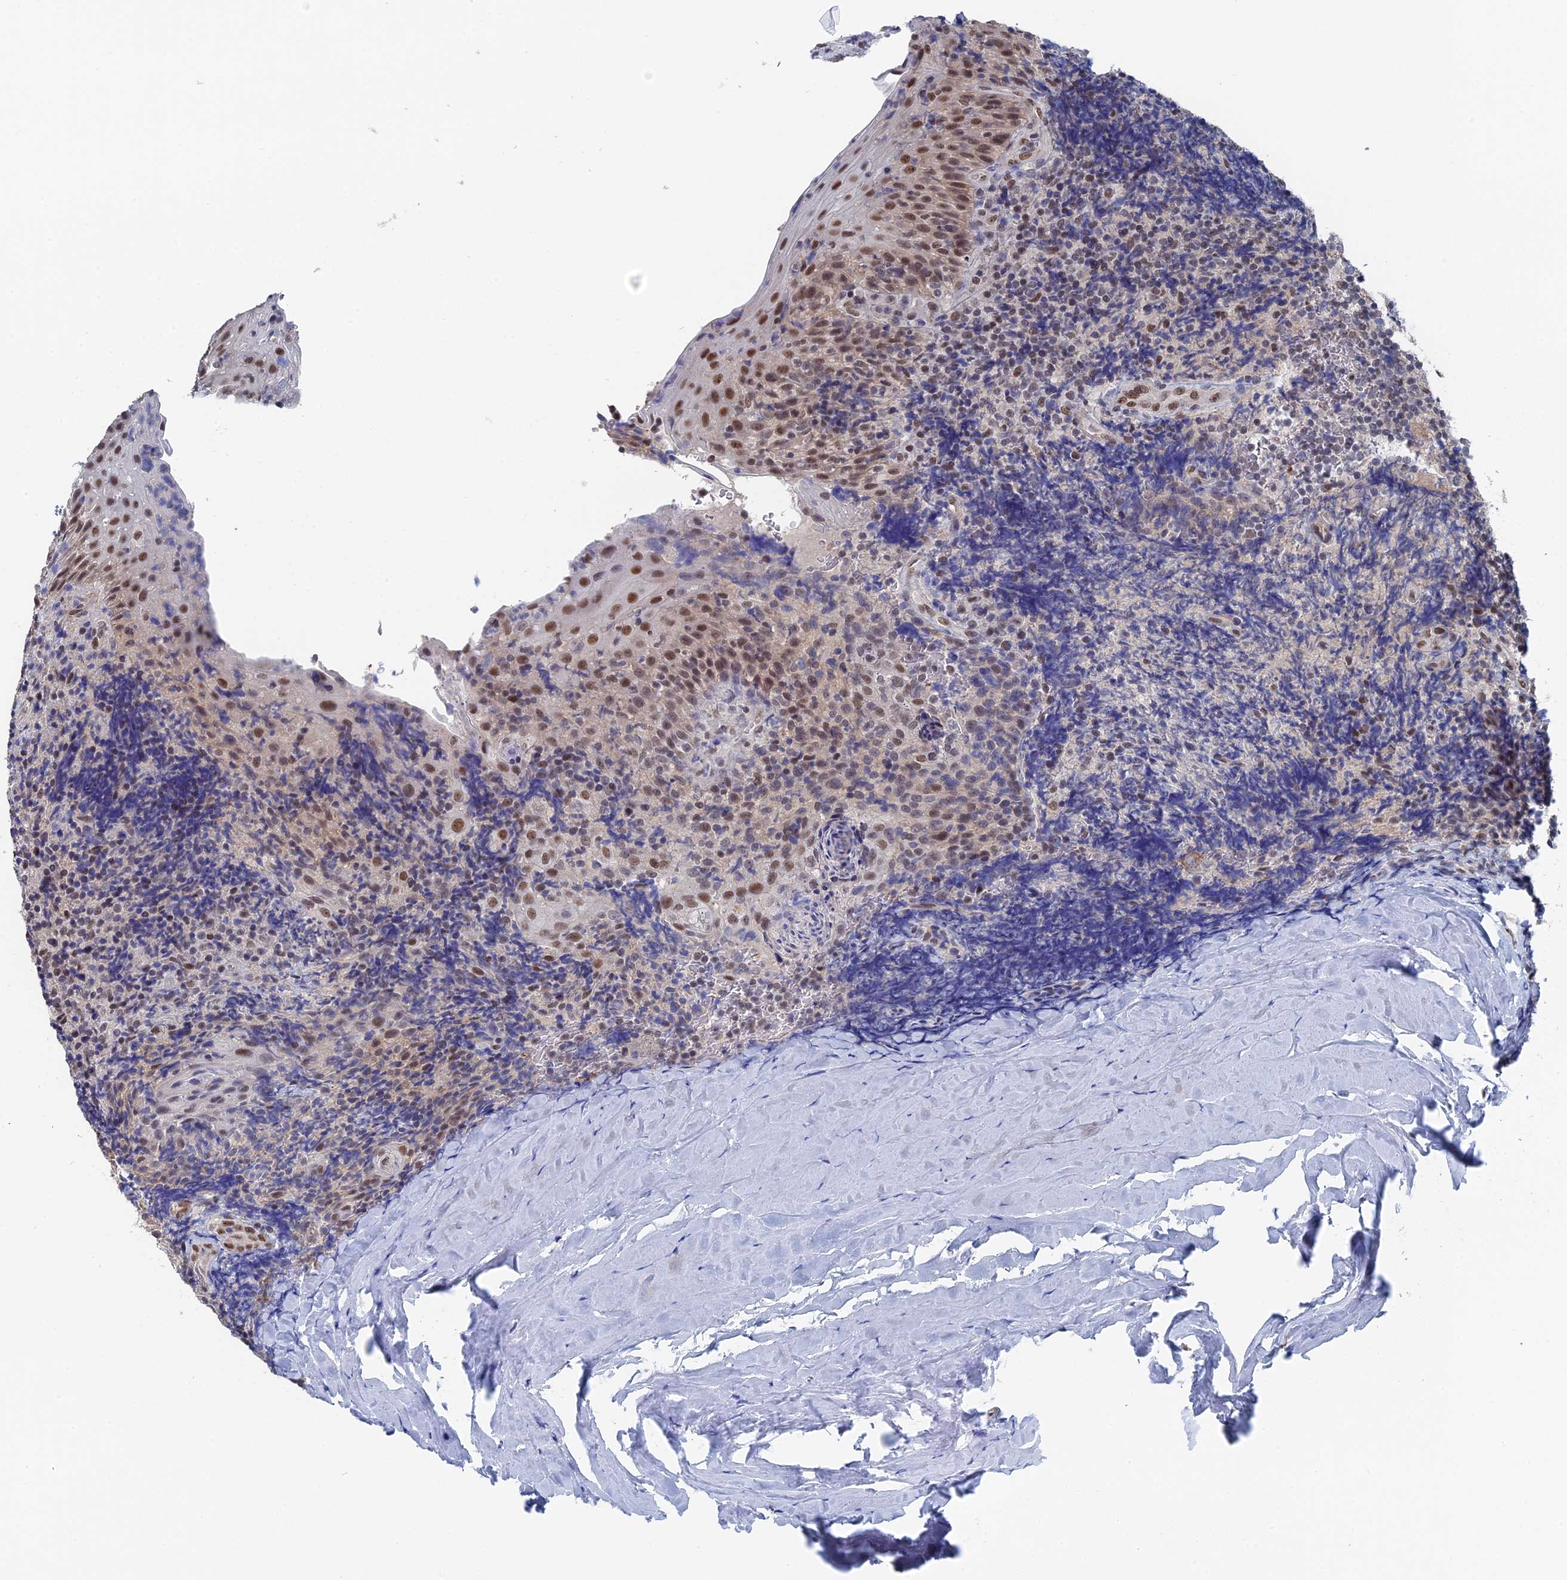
{"staining": {"intensity": "moderate", "quantity": "<25%", "location": "nuclear"}, "tissue": "tonsil", "cell_type": "Germinal center cells", "image_type": "normal", "snomed": [{"axis": "morphology", "description": "Normal tissue, NOS"}, {"axis": "topography", "description": "Tonsil"}], "caption": "A histopathology image of tonsil stained for a protein shows moderate nuclear brown staining in germinal center cells. Nuclei are stained in blue.", "gene": "TSSC4", "patient": {"sex": "male", "age": 37}}